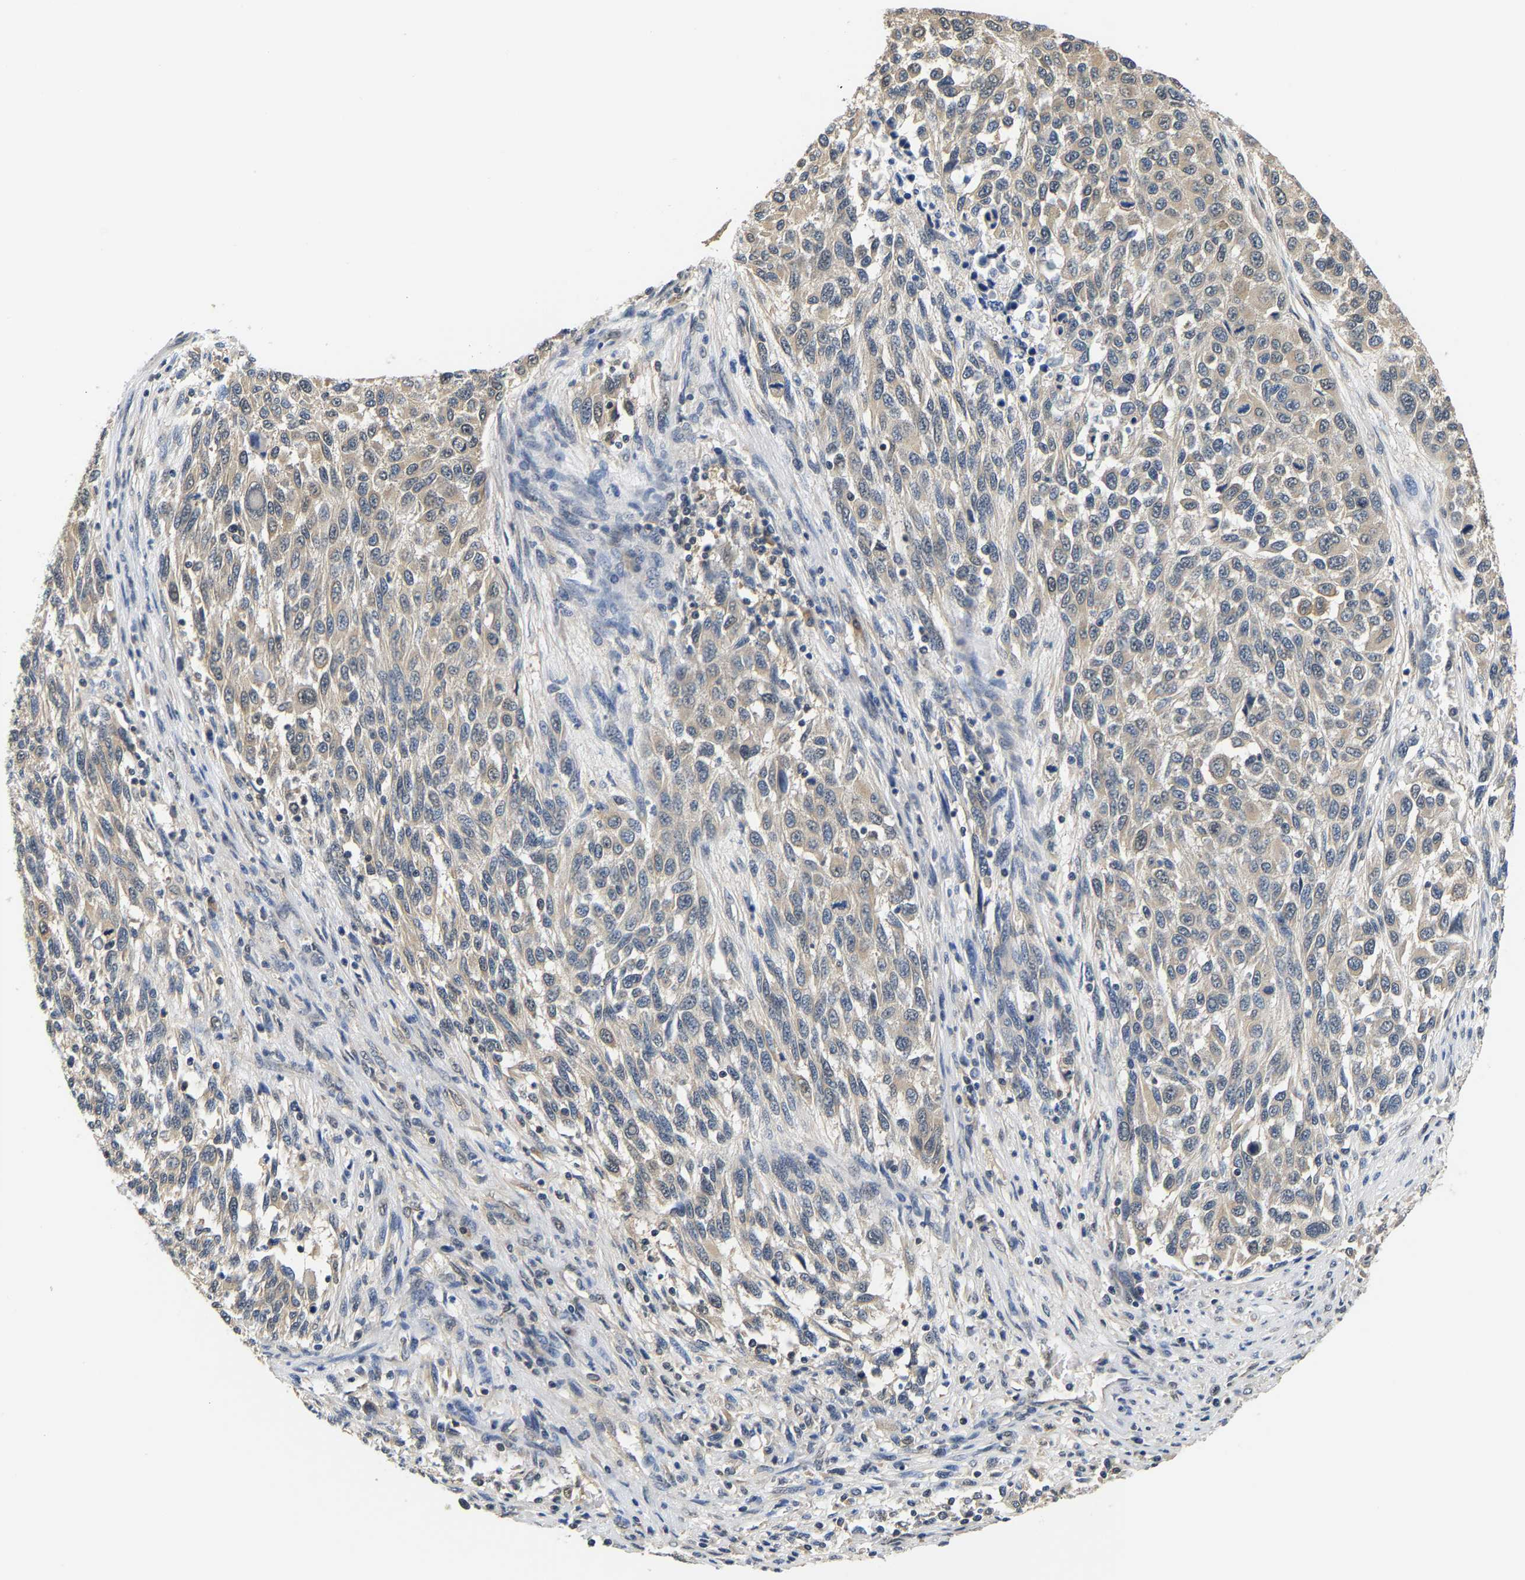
{"staining": {"intensity": "weak", "quantity": ">75%", "location": "cytoplasmic/membranous"}, "tissue": "melanoma", "cell_type": "Tumor cells", "image_type": "cancer", "snomed": [{"axis": "morphology", "description": "Malignant melanoma, Metastatic site"}, {"axis": "topography", "description": "Lymph node"}], "caption": "Protein expression analysis of melanoma displays weak cytoplasmic/membranous staining in approximately >75% of tumor cells.", "gene": "ARHGEF12", "patient": {"sex": "male", "age": 61}}